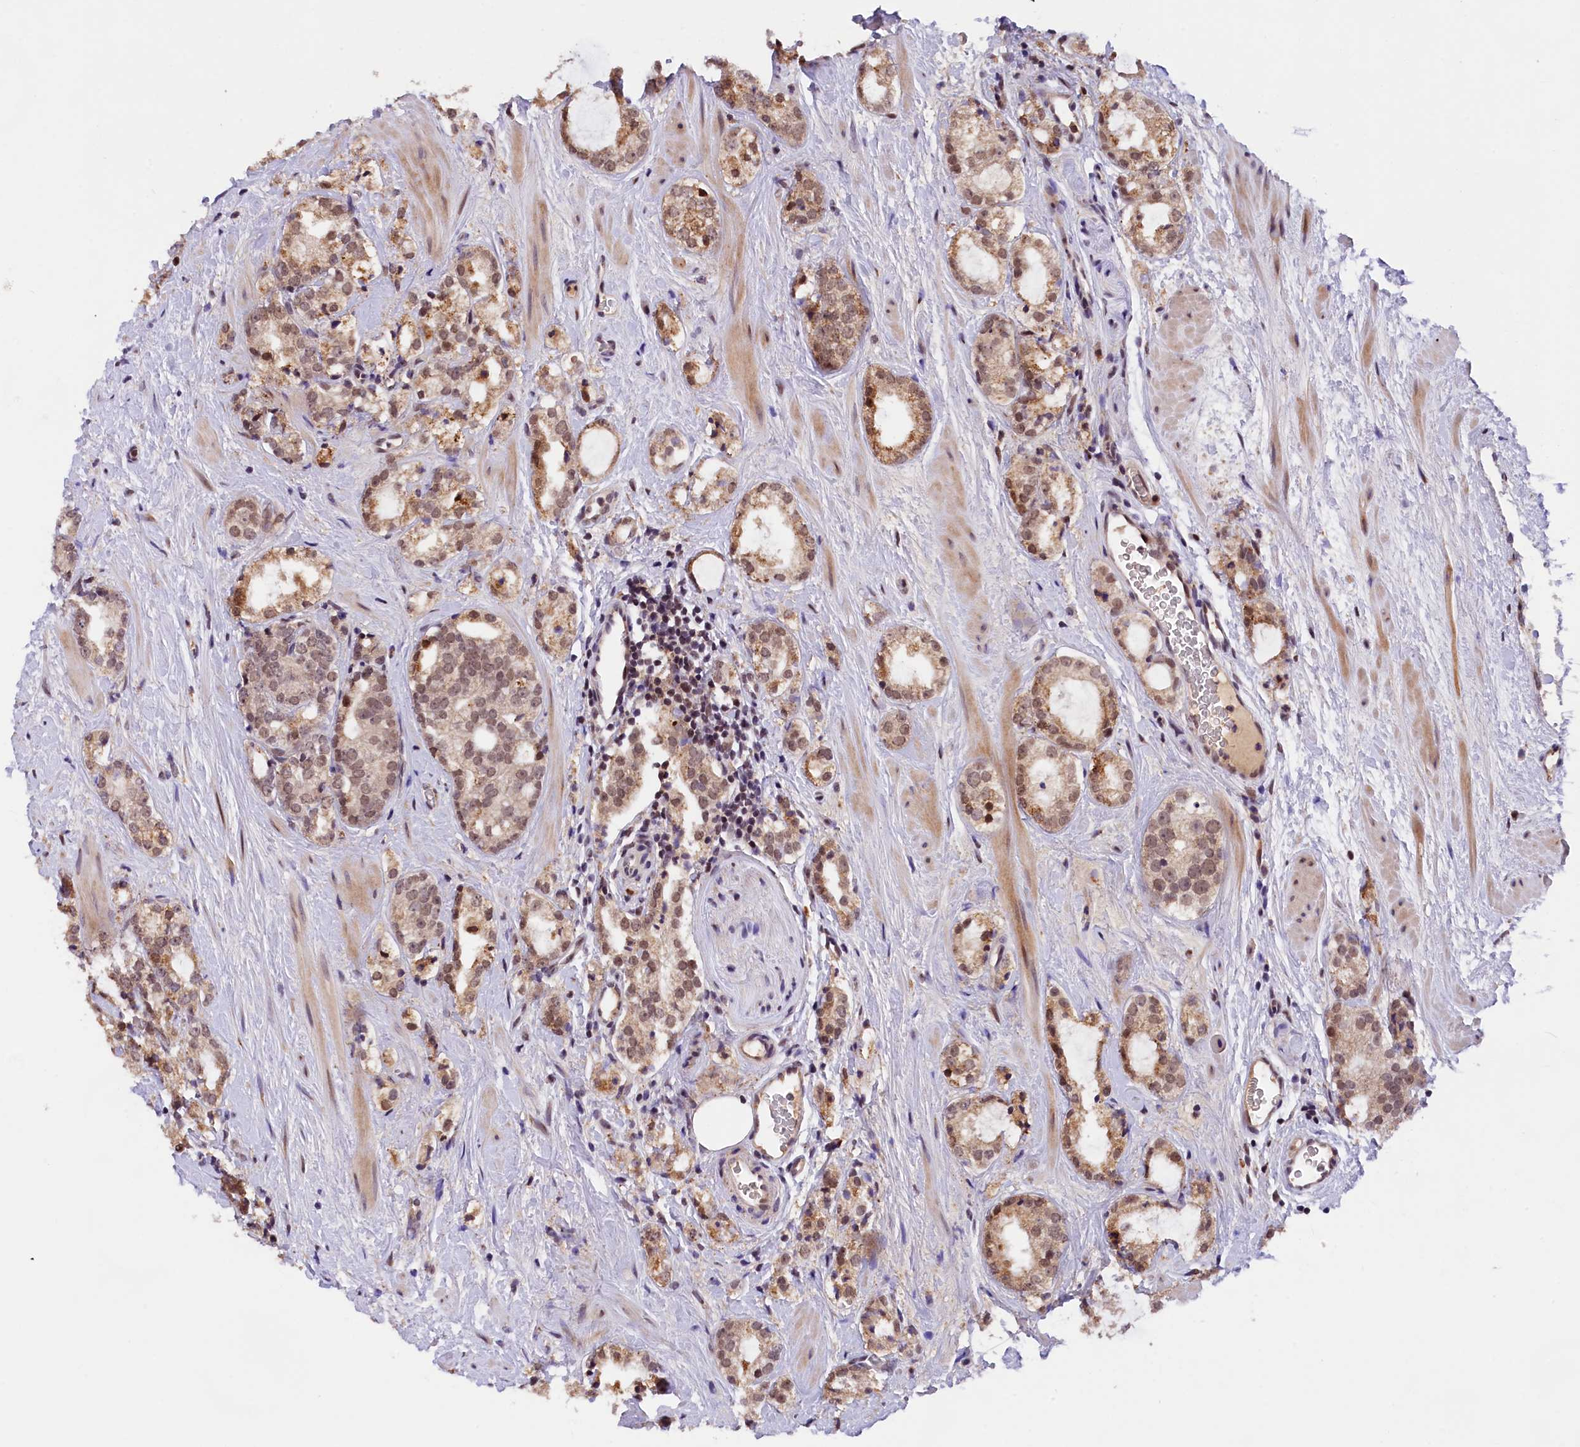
{"staining": {"intensity": "moderate", "quantity": "25%-75%", "location": "cytoplasmic/membranous,nuclear"}, "tissue": "prostate cancer", "cell_type": "Tumor cells", "image_type": "cancer", "snomed": [{"axis": "morphology", "description": "Adenocarcinoma, High grade"}, {"axis": "topography", "description": "Prostate"}], "caption": "Protein analysis of high-grade adenocarcinoma (prostate) tissue exhibits moderate cytoplasmic/membranous and nuclear positivity in about 25%-75% of tumor cells.", "gene": "FBXO45", "patient": {"sex": "male", "age": 64}}